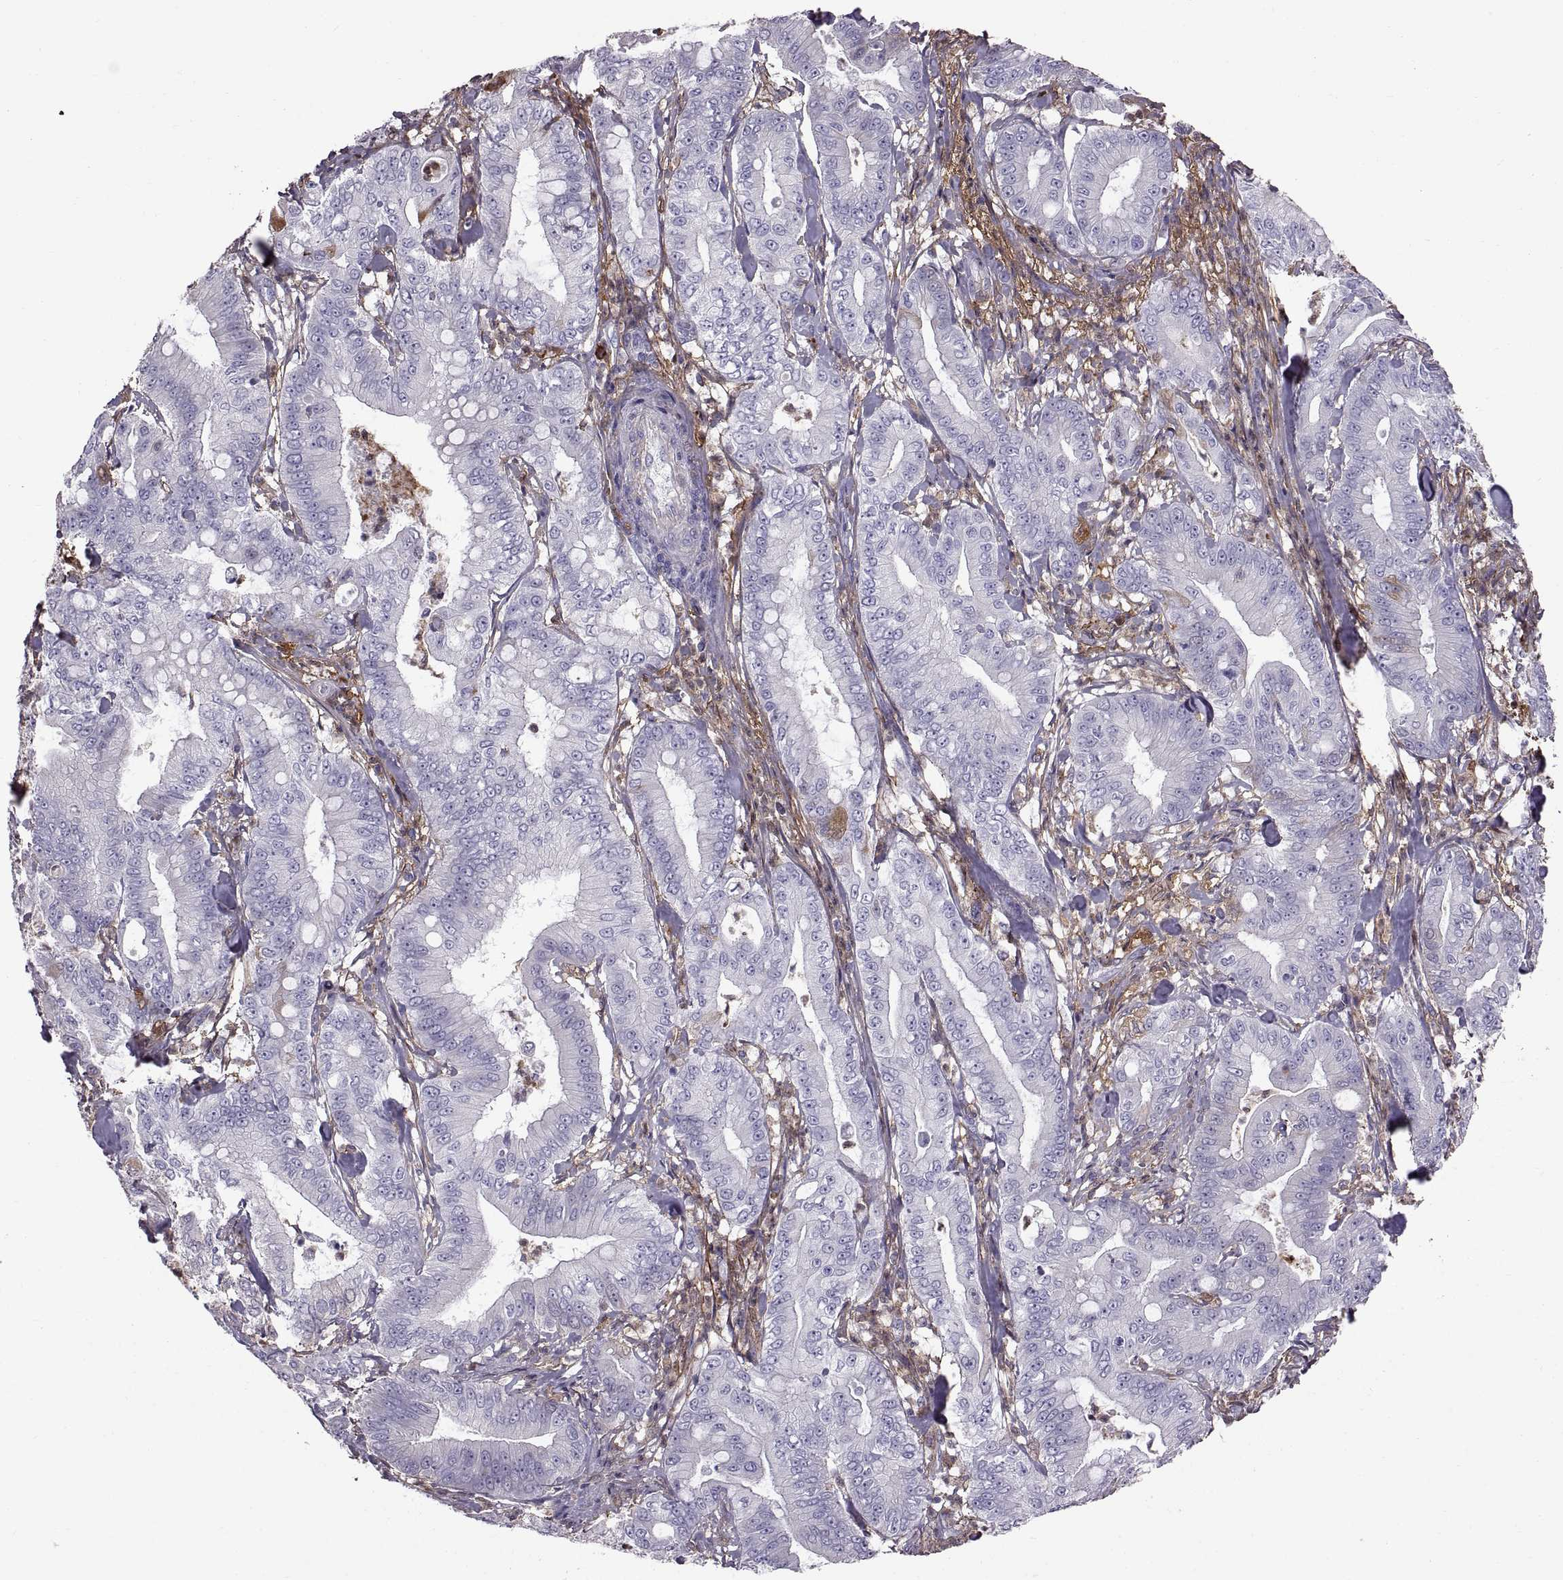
{"staining": {"intensity": "negative", "quantity": "none", "location": "none"}, "tissue": "pancreatic cancer", "cell_type": "Tumor cells", "image_type": "cancer", "snomed": [{"axis": "morphology", "description": "Adenocarcinoma, NOS"}, {"axis": "topography", "description": "Pancreas"}], "caption": "IHC of pancreatic cancer displays no staining in tumor cells. The staining is performed using DAB (3,3'-diaminobenzidine) brown chromogen with nuclei counter-stained in using hematoxylin.", "gene": "EMILIN2", "patient": {"sex": "male", "age": 71}}